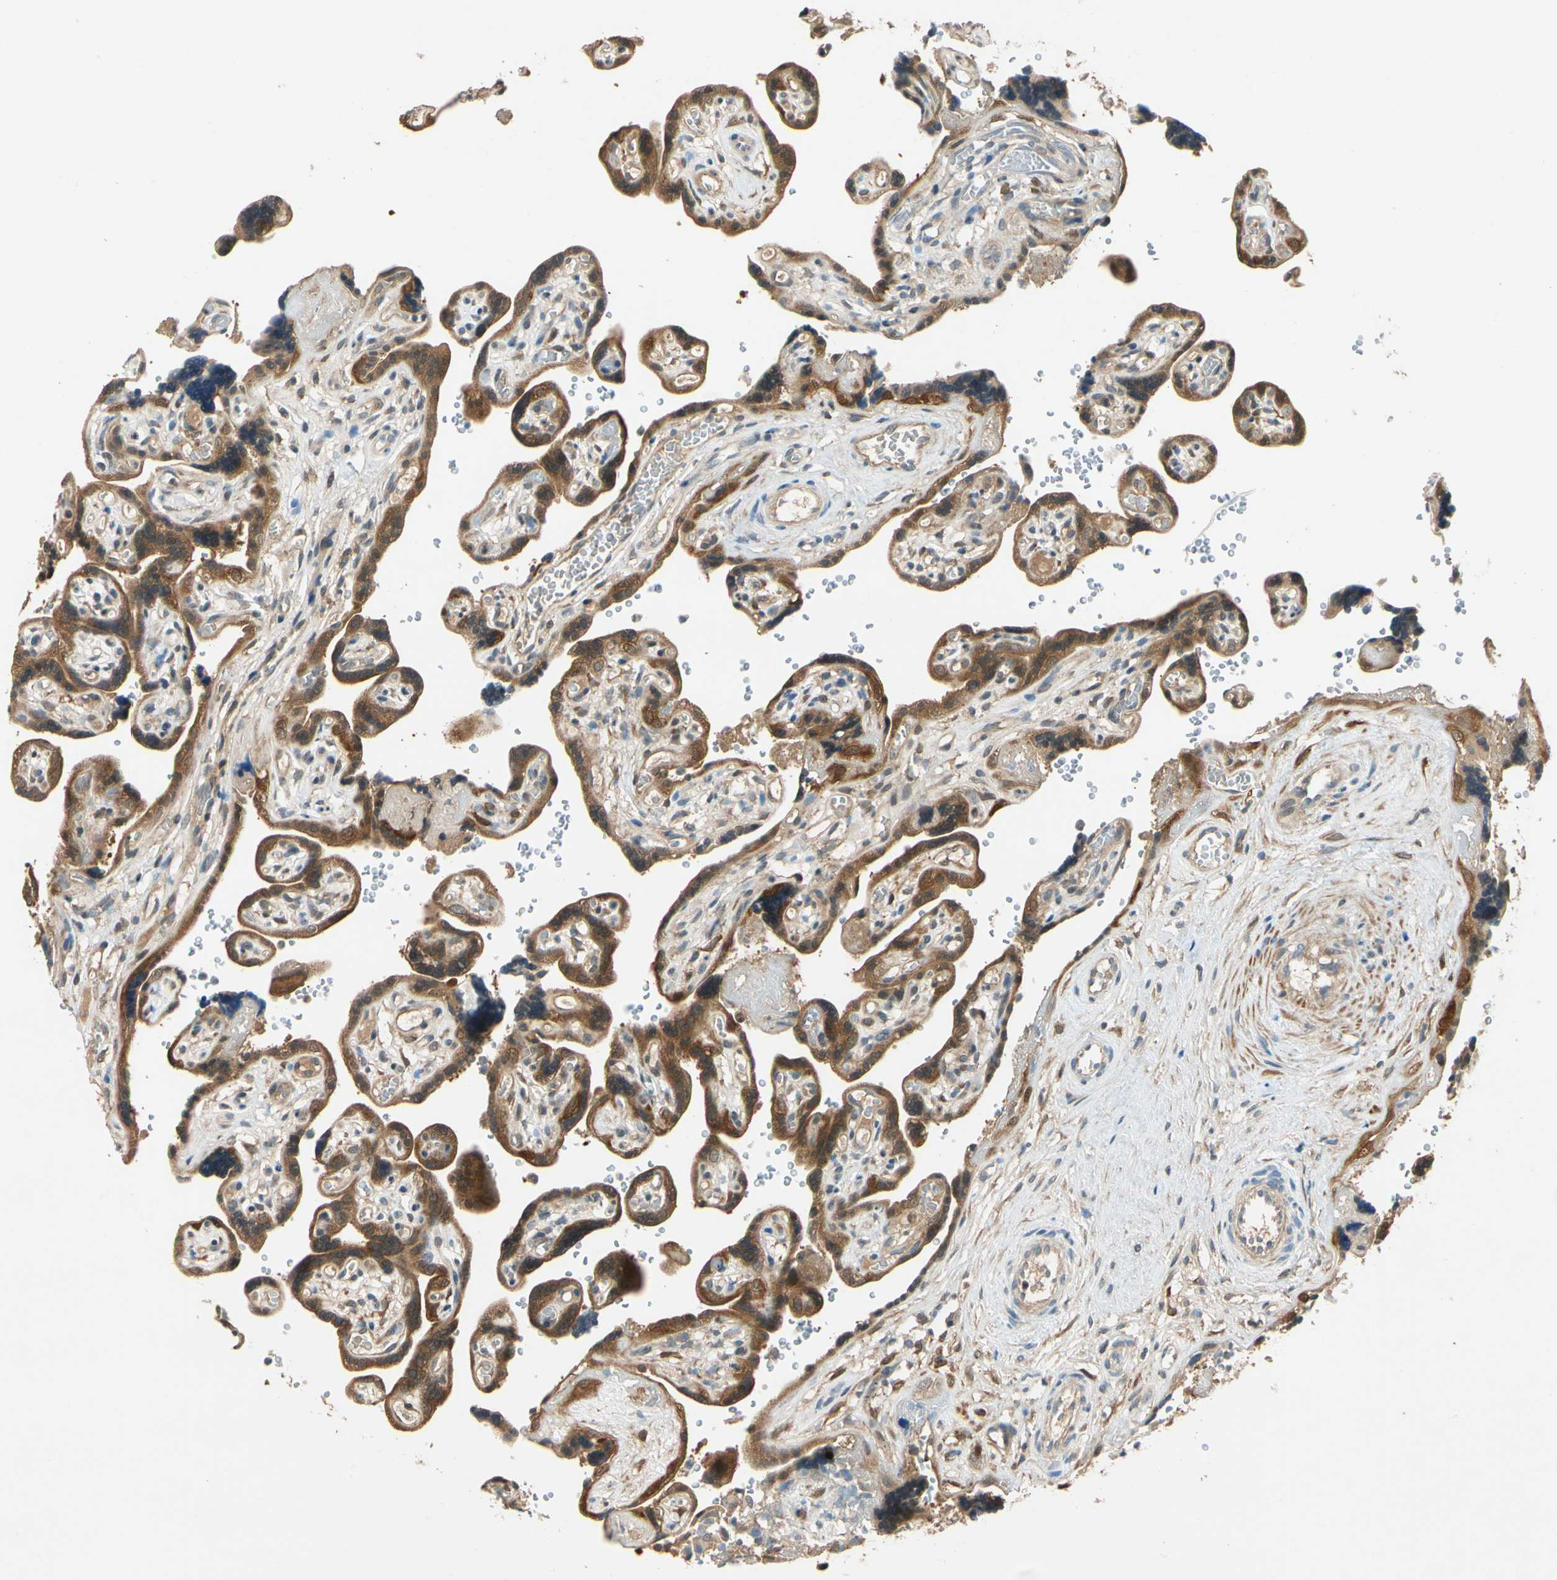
{"staining": {"intensity": "strong", "quantity": ">75%", "location": "cytoplasmic/membranous"}, "tissue": "placenta", "cell_type": "Decidual cells", "image_type": "normal", "snomed": [{"axis": "morphology", "description": "Normal tissue, NOS"}, {"axis": "topography", "description": "Placenta"}], "caption": "This is a photomicrograph of immunohistochemistry (IHC) staining of unremarkable placenta, which shows strong staining in the cytoplasmic/membranous of decidual cells.", "gene": "WIPI1", "patient": {"sex": "female", "age": 30}}